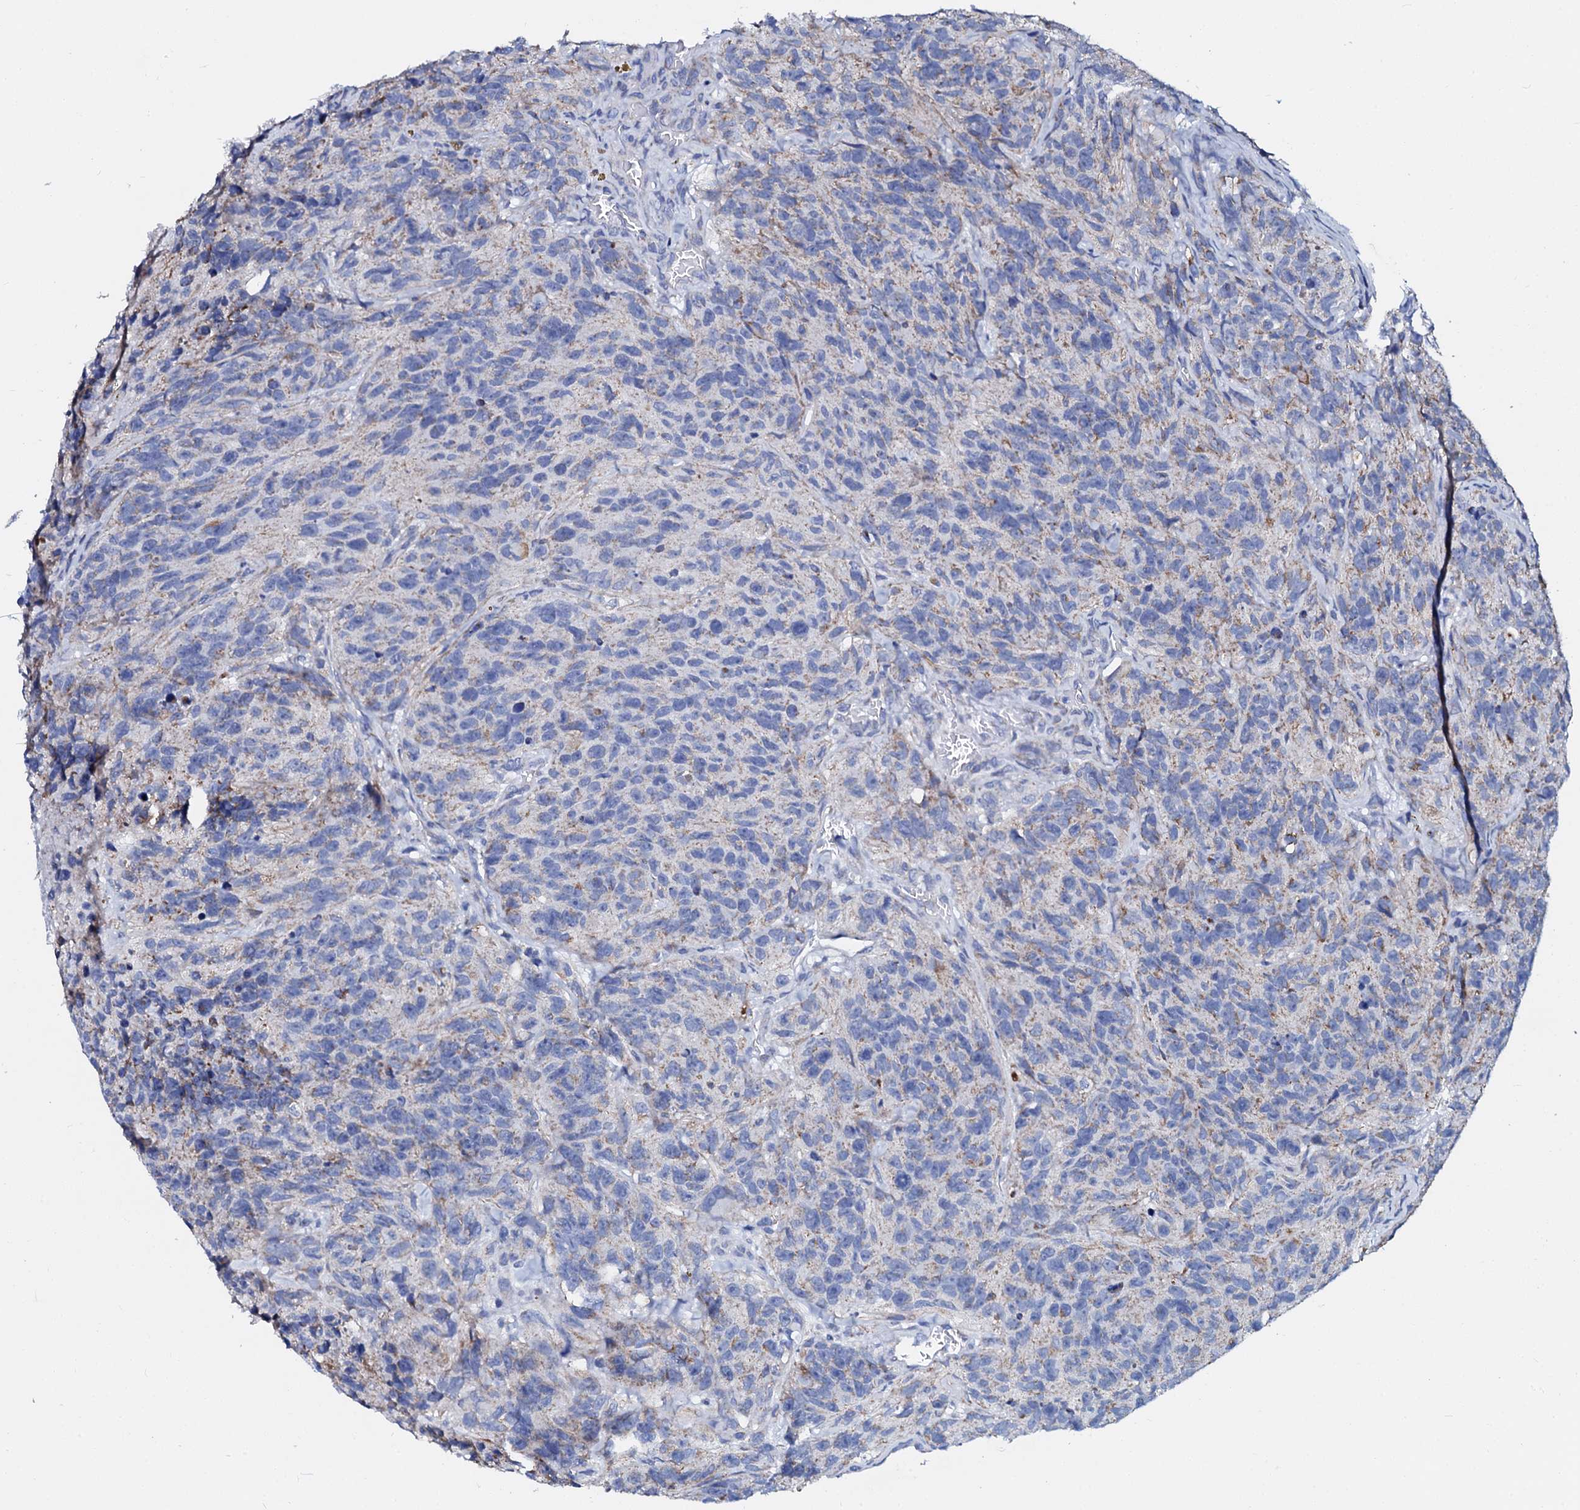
{"staining": {"intensity": "negative", "quantity": "none", "location": "none"}, "tissue": "glioma", "cell_type": "Tumor cells", "image_type": "cancer", "snomed": [{"axis": "morphology", "description": "Glioma, malignant, High grade"}, {"axis": "topography", "description": "Brain"}], "caption": "High power microscopy micrograph of an immunohistochemistry image of glioma, revealing no significant staining in tumor cells.", "gene": "SLC37A4", "patient": {"sex": "male", "age": 69}}